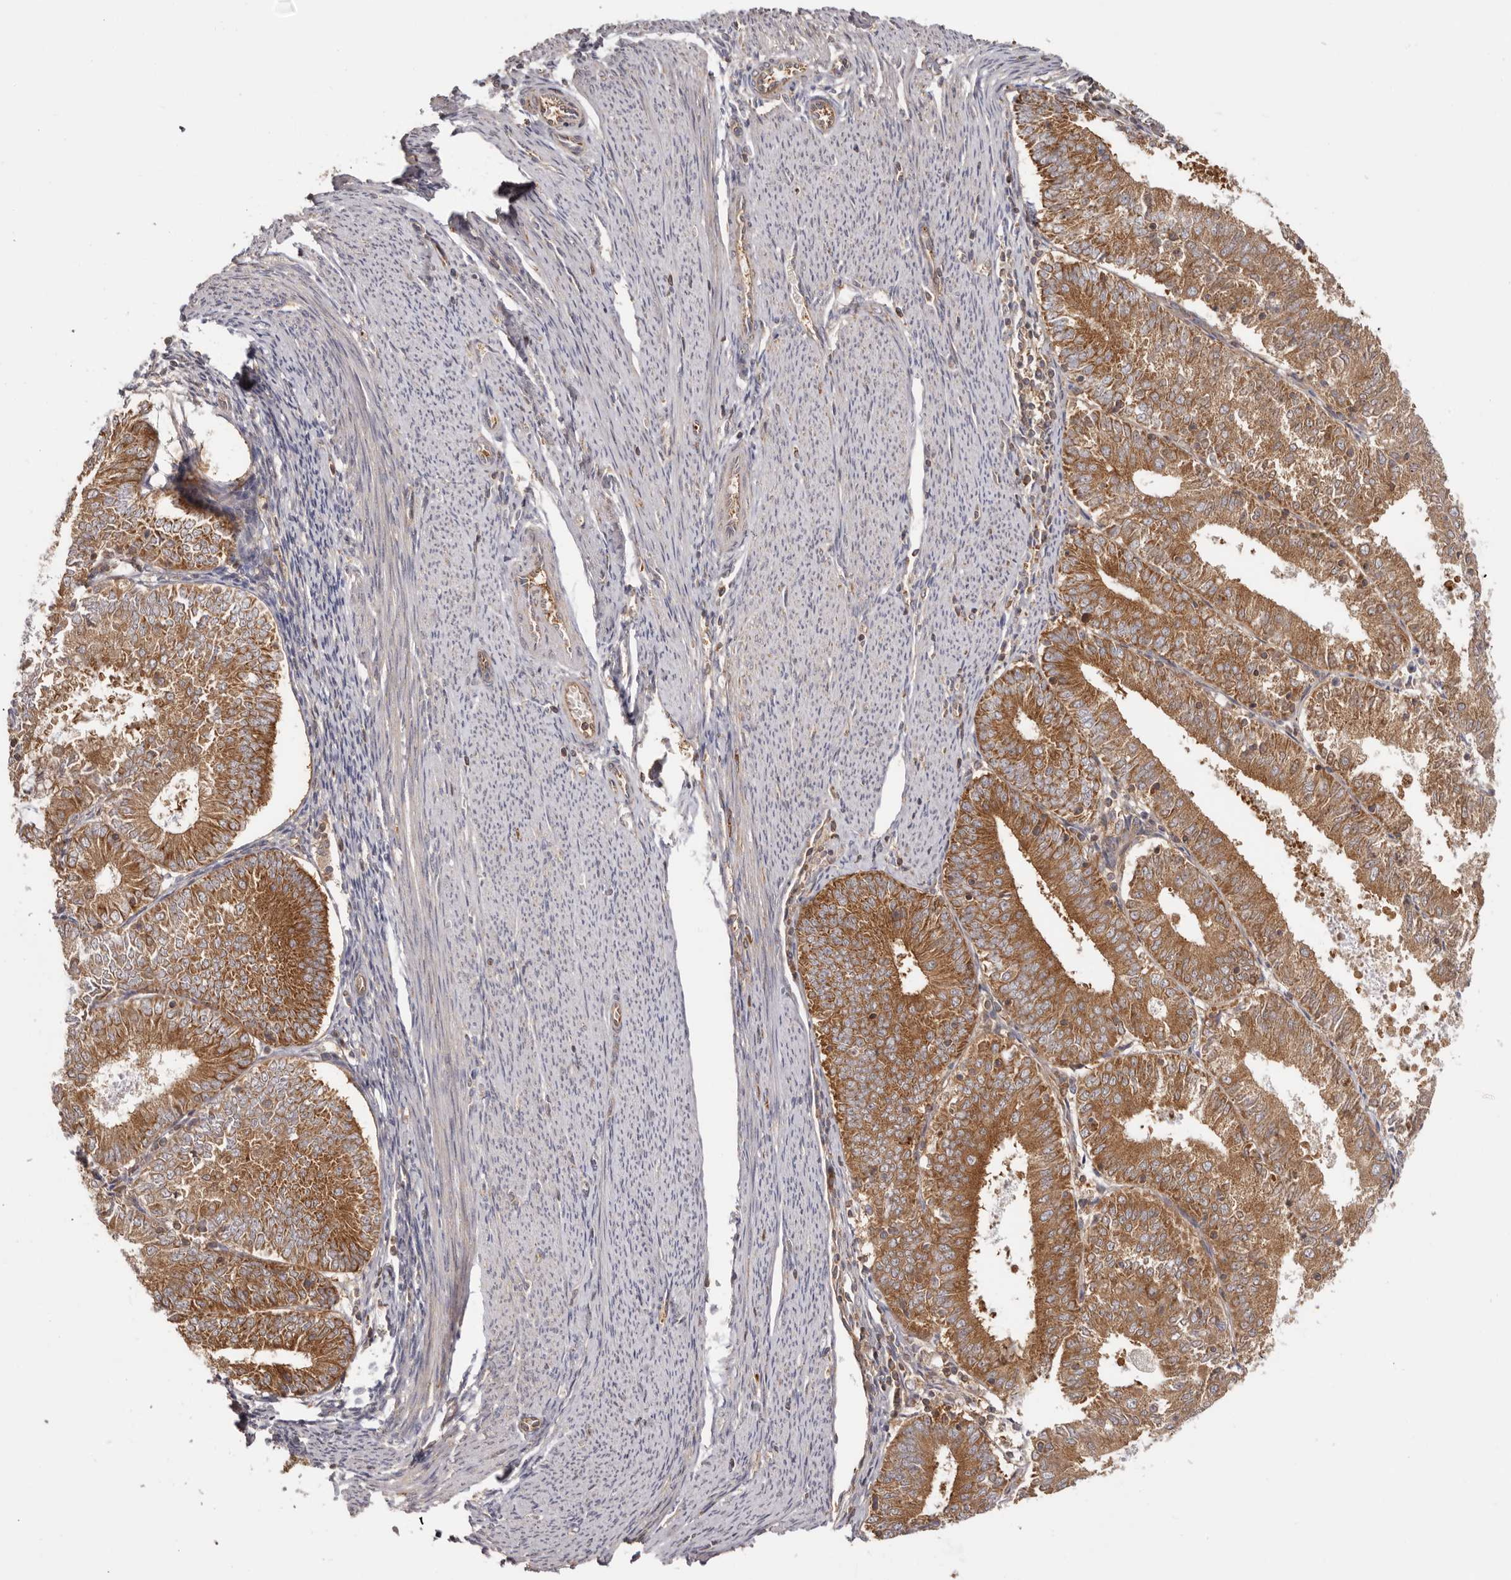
{"staining": {"intensity": "strong", "quantity": ">75%", "location": "cytoplasmic/membranous"}, "tissue": "endometrial cancer", "cell_type": "Tumor cells", "image_type": "cancer", "snomed": [{"axis": "morphology", "description": "Adenocarcinoma, NOS"}, {"axis": "topography", "description": "Endometrium"}], "caption": "IHC staining of endometrial cancer (adenocarcinoma), which displays high levels of strong cytoplasmic/membranous staining in approximately >75% of tumor cells indicating strong cytoplasmic/membranous protein expression. The staining was performed using DAB (3,3'-diaminobenzidine) (brown) for protein detection and nuclei were counterstained in hematoxylin (blue).", "gene": "EEF1E1", "patient": {"sex": "female", "age": 57}}